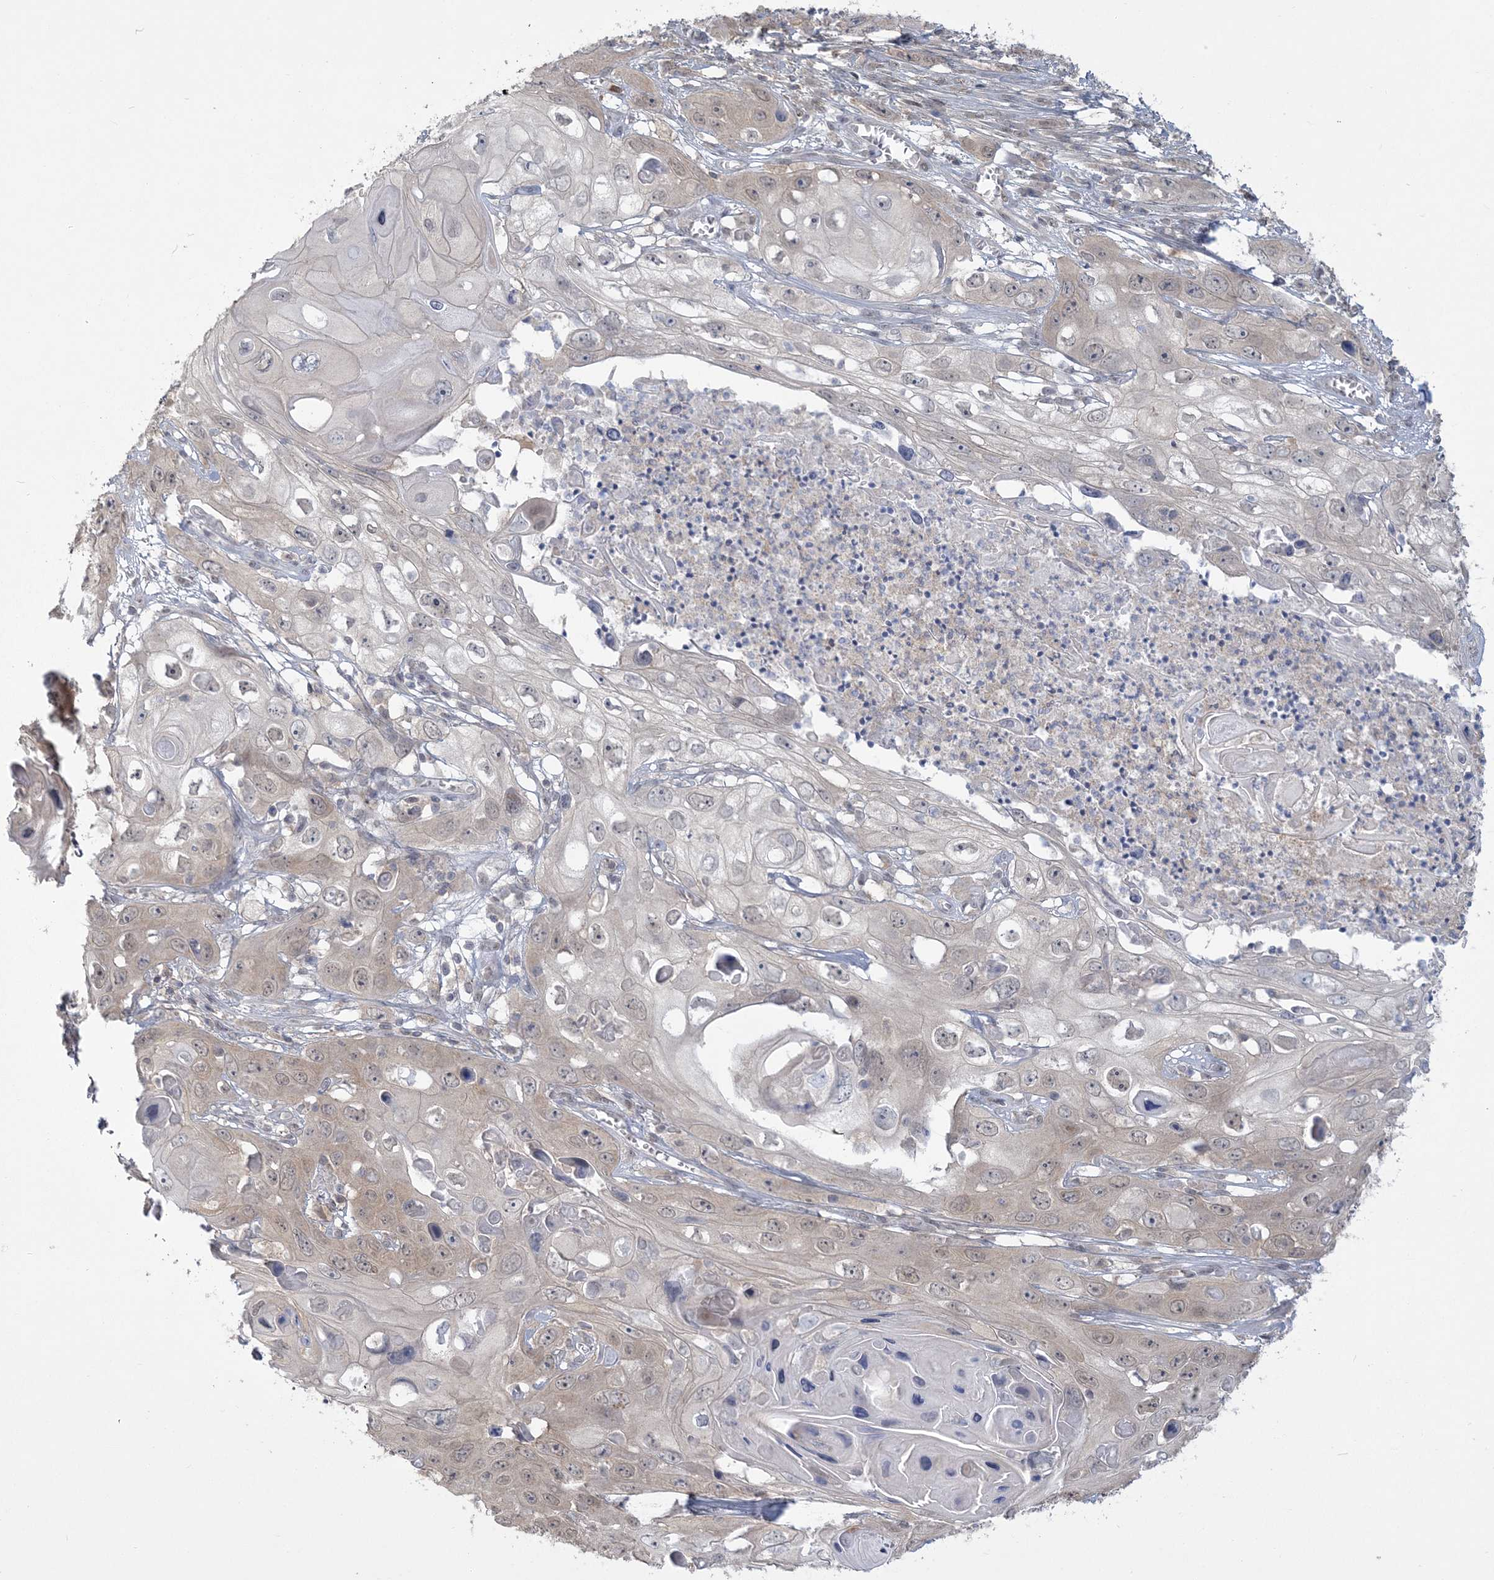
{"staining": {"intensity": "weak", "quantity": "25%-75%", "location": "cytoplasmic/membranous"}, "tissue": "skin cancer", "cell_type": "Tumor cells", "image_type": "cancer", "snomed": [{"axis": "morphology", "description": "Squamous cell carcinoma, NOS"}, {"axis": "topography", "description": "Skin"}], "caption": "Skin cancer (squamous cell carcinoma) stained for a protein (brown) demonstrates weak cytoplasmic/membranous positive expression in approximately 25%-75% of tumor cells.", "gene": "ANKS1A", "patient": {"sex": "male", "age": 55}}